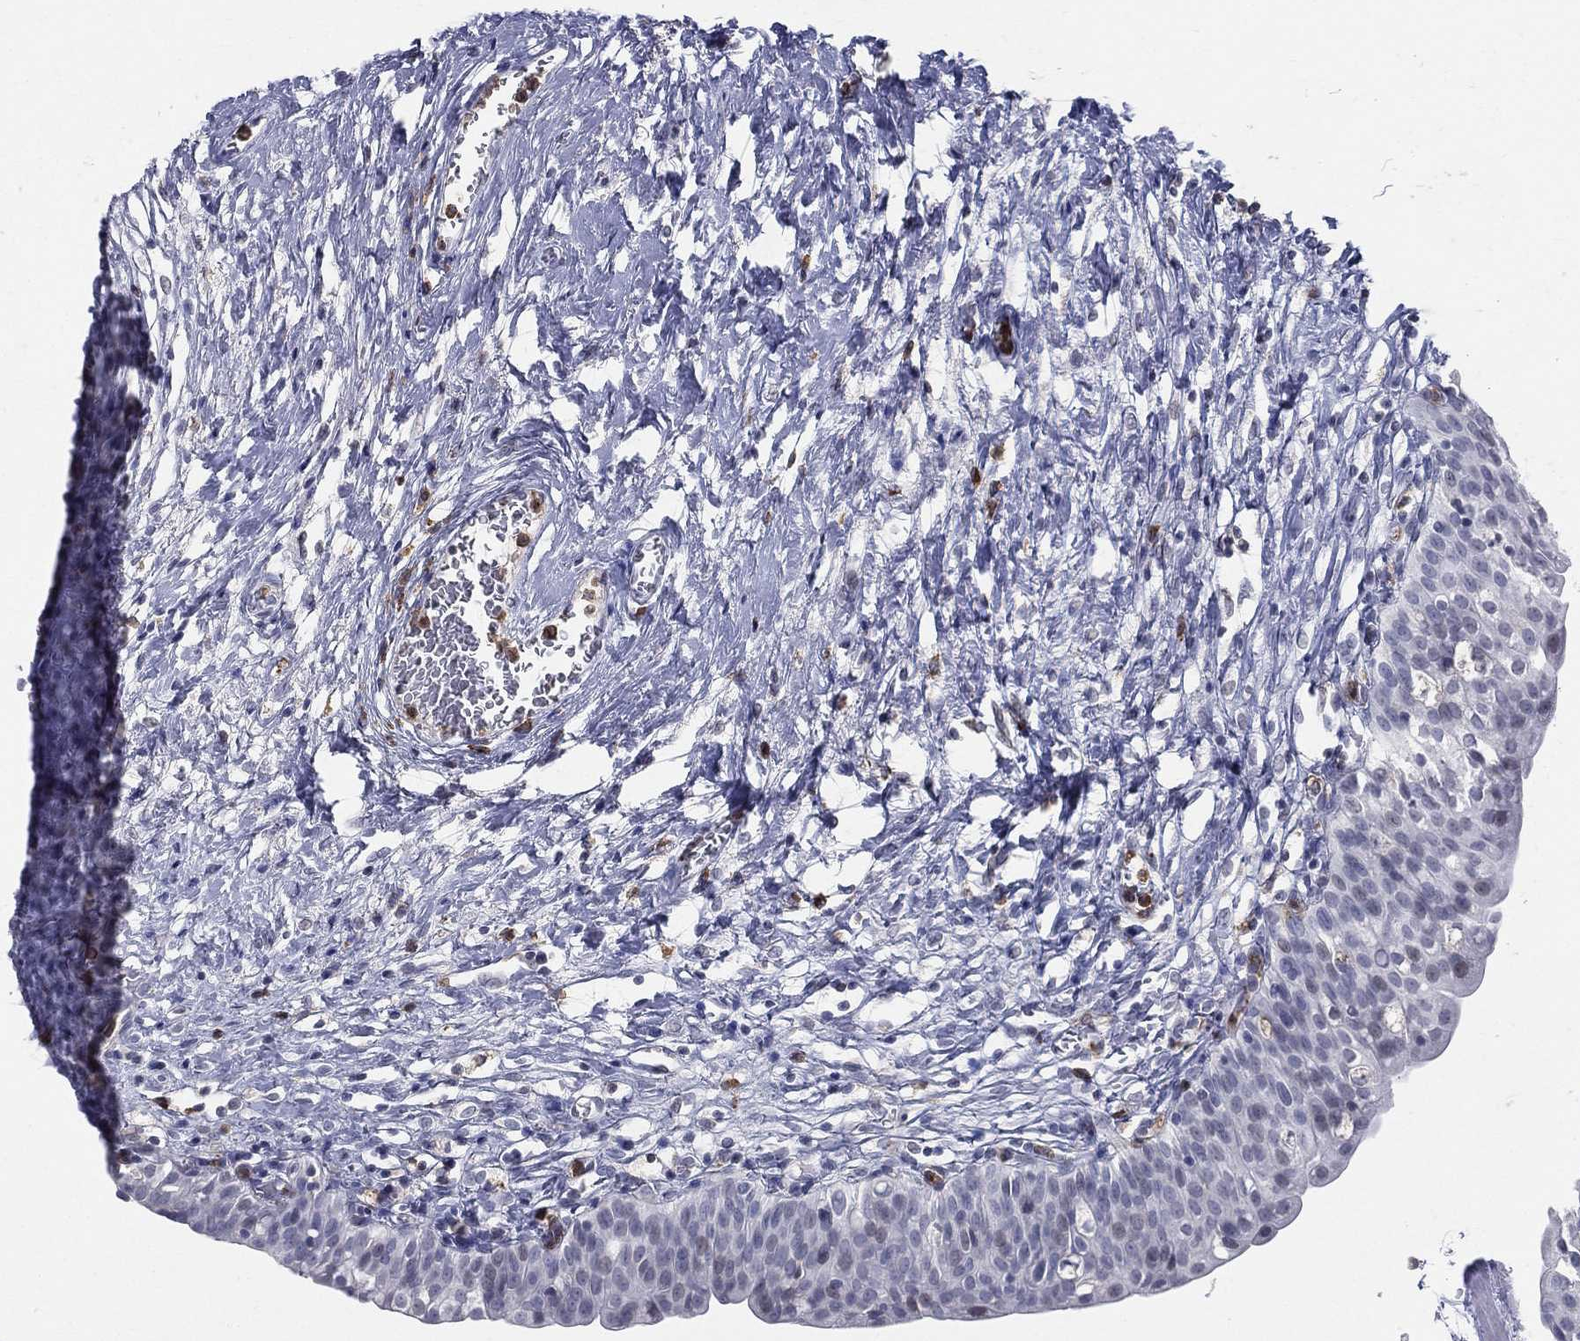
{"staining": {"intensity": "negative", "quantity": "none", "location": "none"}, "tissue": "urinary bladder", "cell_type": "Urothelial cells", "image_type": "normal", "snomed": [{"axis": "morphology", "description": "Normal tissue, NOS"}, {"axis": "topography", "description": "Urinary bladder"}], "caption": "DAB (3,3'-diaminobenzidine) immunohistochemical staining of normal urinary bladder reveals no significant positivity in urothelial cells. (IHC, brightfield microscopy, high magnification).", "gene": "EVI2B", "patient": {"sex": "male", "age": 76}}